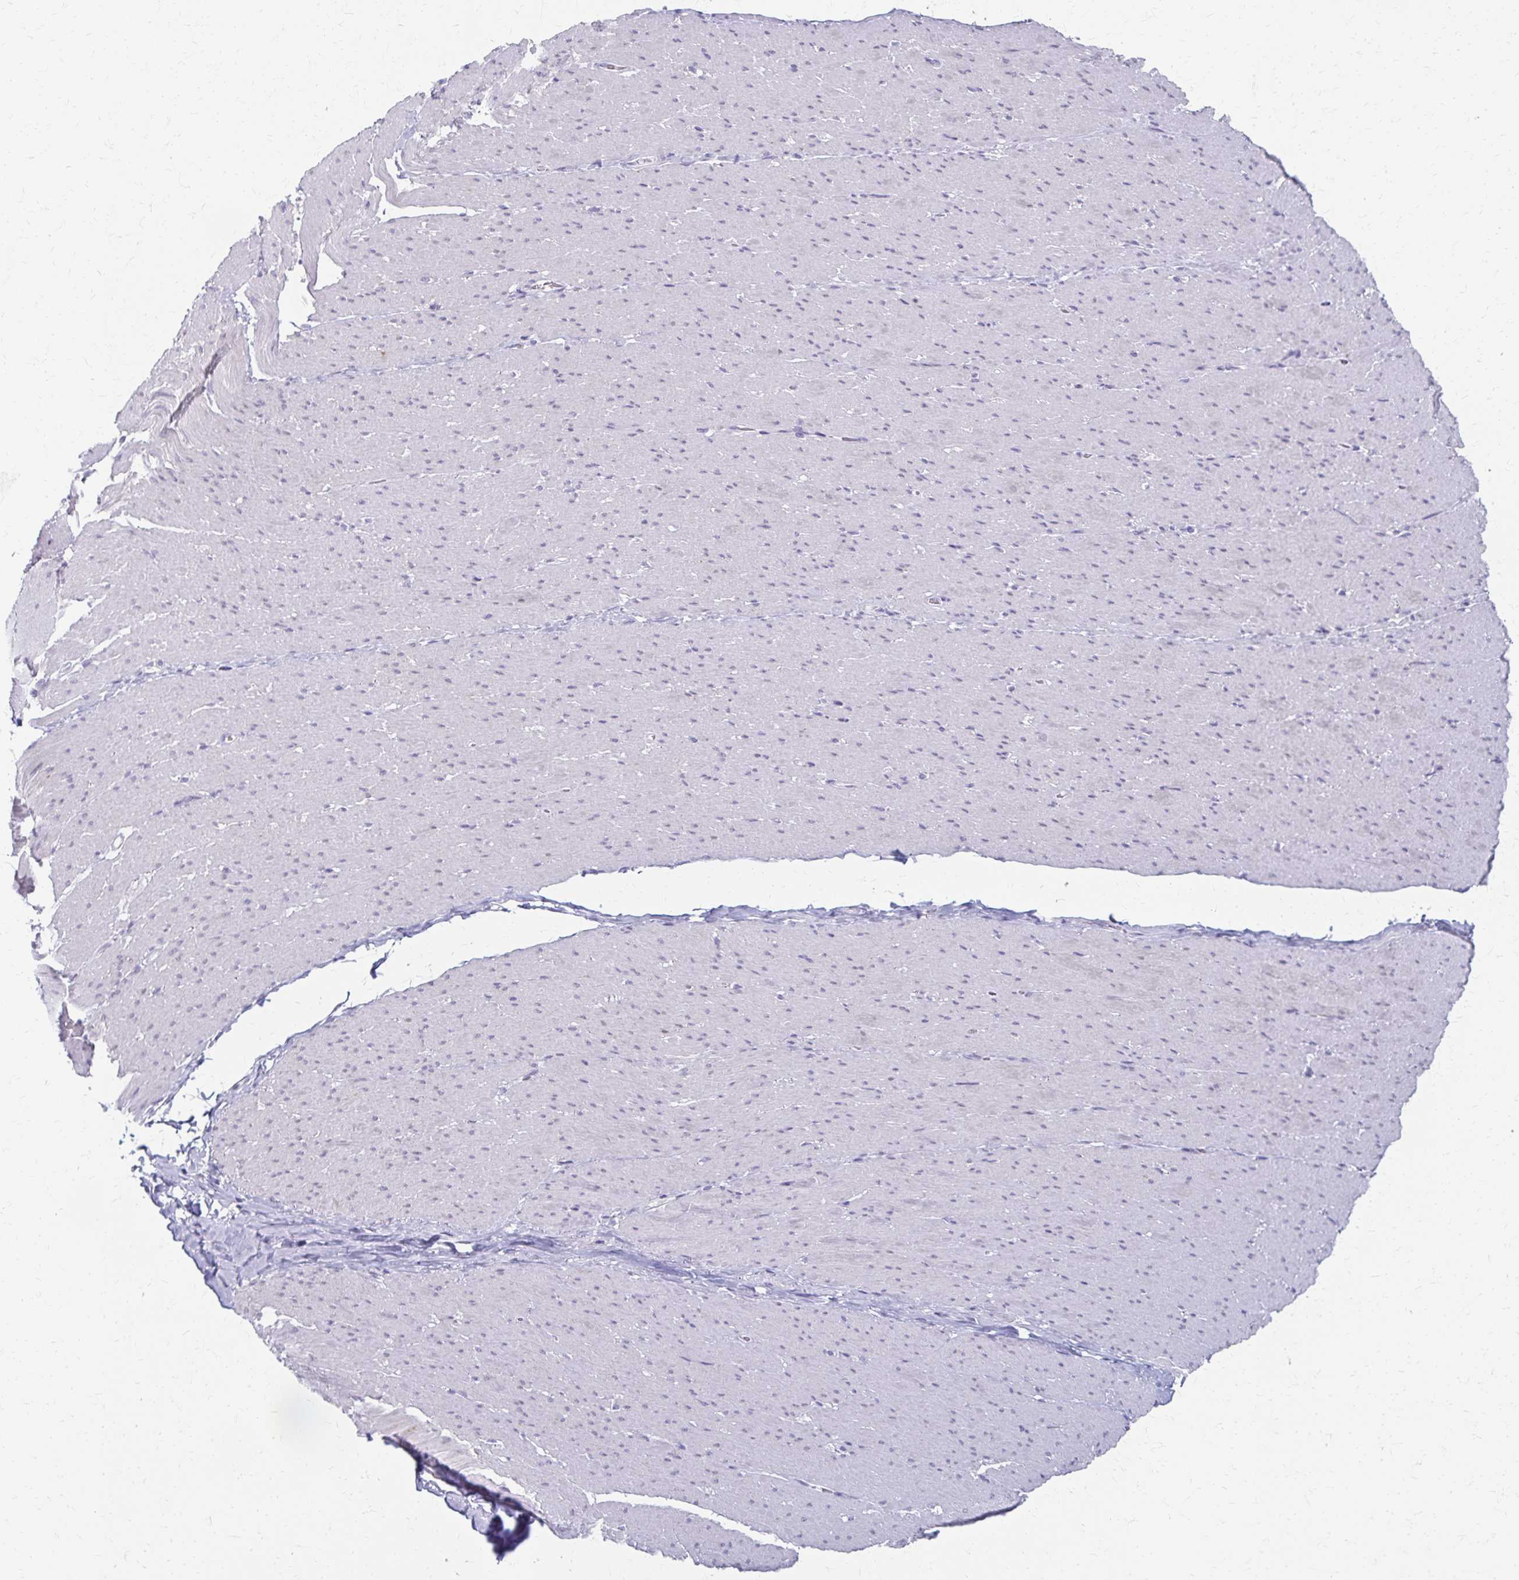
{"staining": {"intensity": "negative", "quantity": "none", "location": "none"}, "tissue": "smooth muscle", "cell_type": "Smooth muscle cells", "image_type": "normal", "snomed": [{"axis": "morphology", "description": "Normal tissue, NOS"}, {"axis": "topography", "description": "Smooth muscle"}, {"axis": "topography", "description": "Rectum"}], "caption": "High power microscopy image of an immunohistochemistry micrograph of unremarkable smooth muscle, revealing no significant staining in smooth muscle cells.", "gene": "CYB5A", "patient": {"sex": "male", "age": 53}}